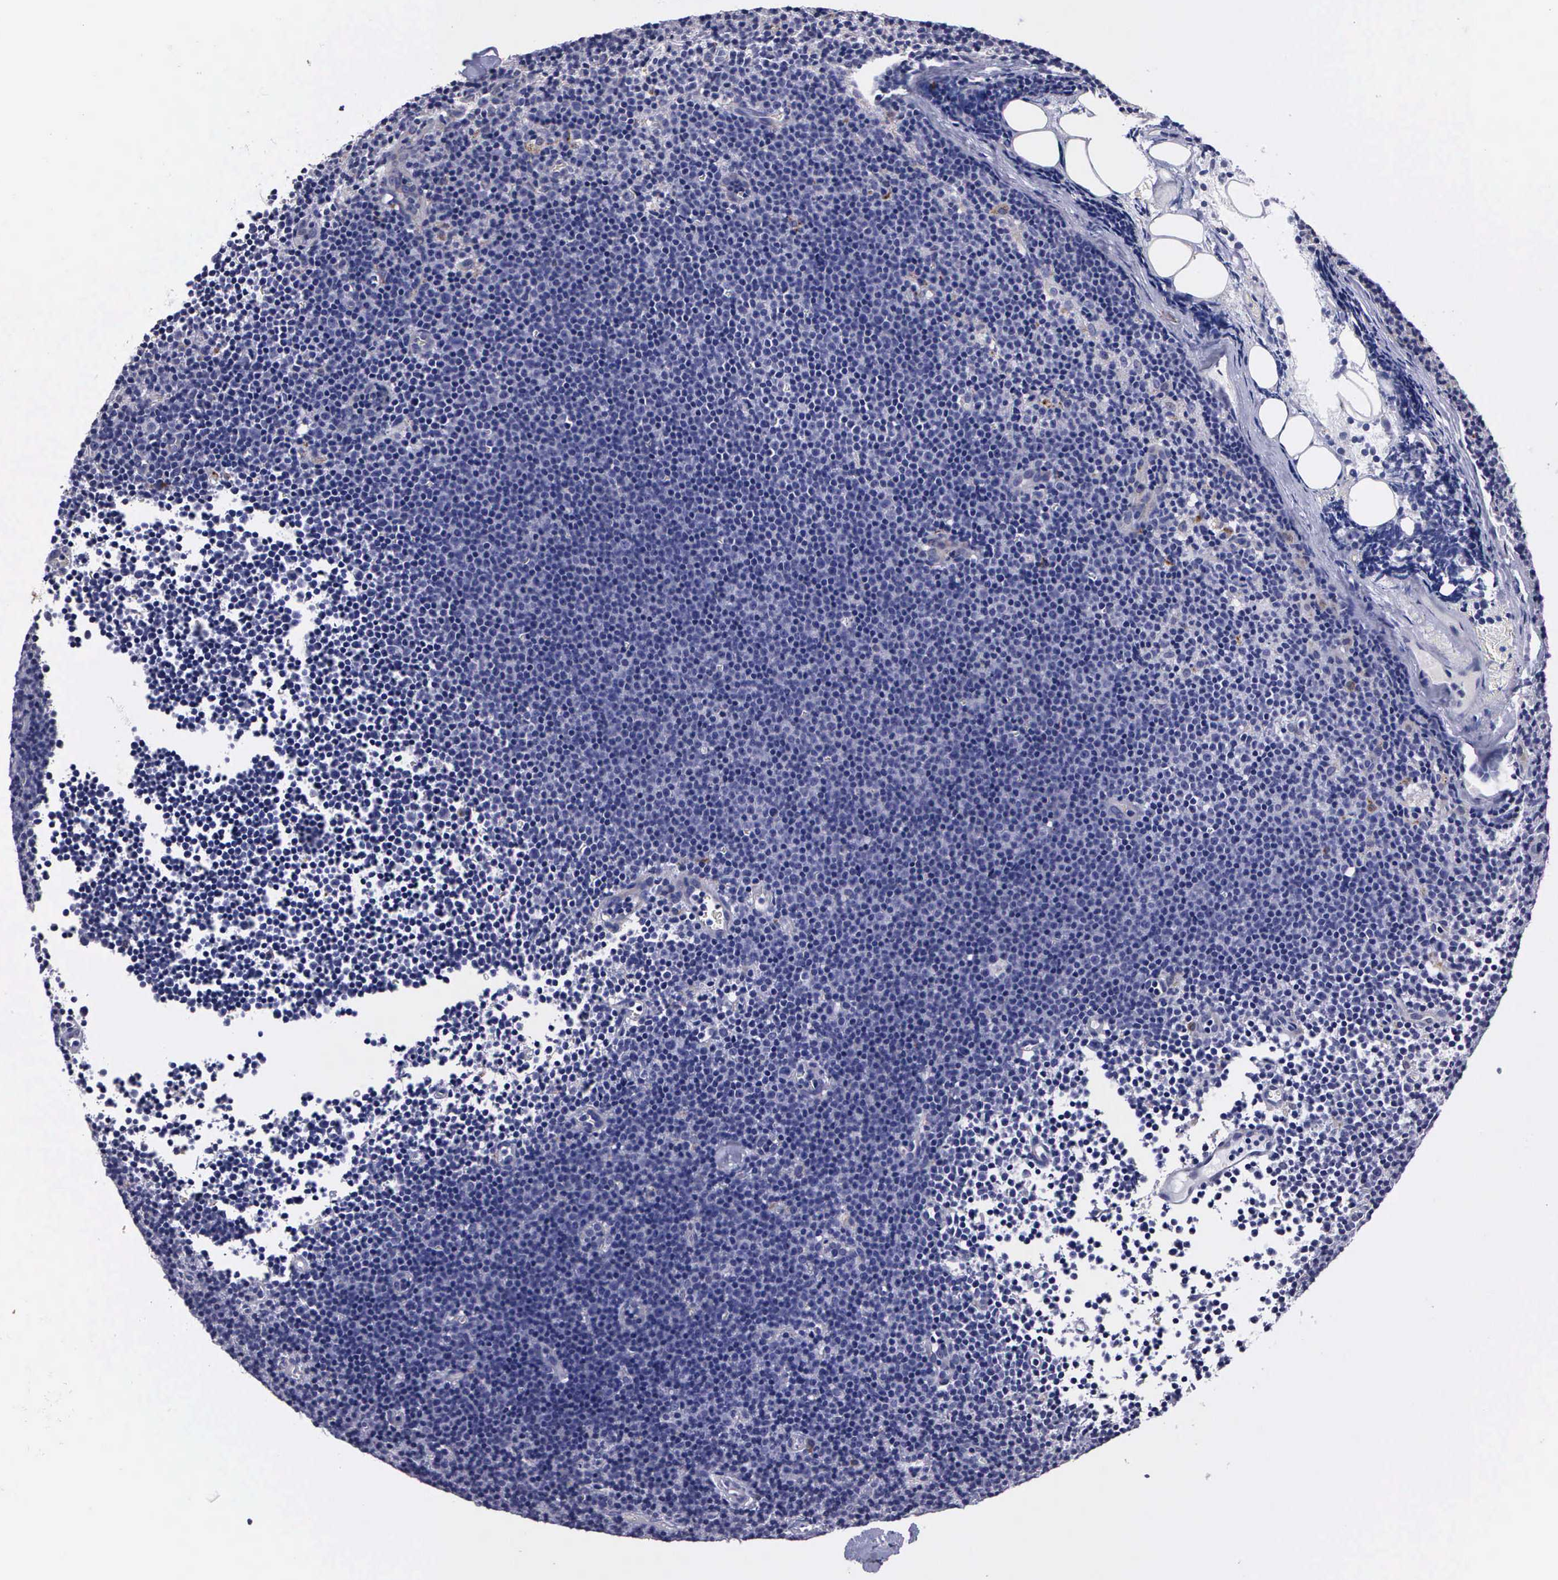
{"staining": {"intensity": "negative", "quantity": "none", "location": "none"}, "tissue": "lymphoma", "cell_type": "Tumor cells", "image_type": "cancer", "snomed": [{"axis": "morphology", "description": "Malignant lymphoma, non-Hodgkin's type, Low grade"}, {"axis": "topography", "description": "Lymph node"}], "caption": "Tumor cells are negative for brown protein staining in low-grade malignant lymphoma, non-Hodgkin's type. Brightfield microscopy of immunohistochemistry stained with DAB (brown) and hematoxylin (blue), captured at high magnification.", "gene": "CRELD2", "patient": {"sex": "male", "age": 57}}